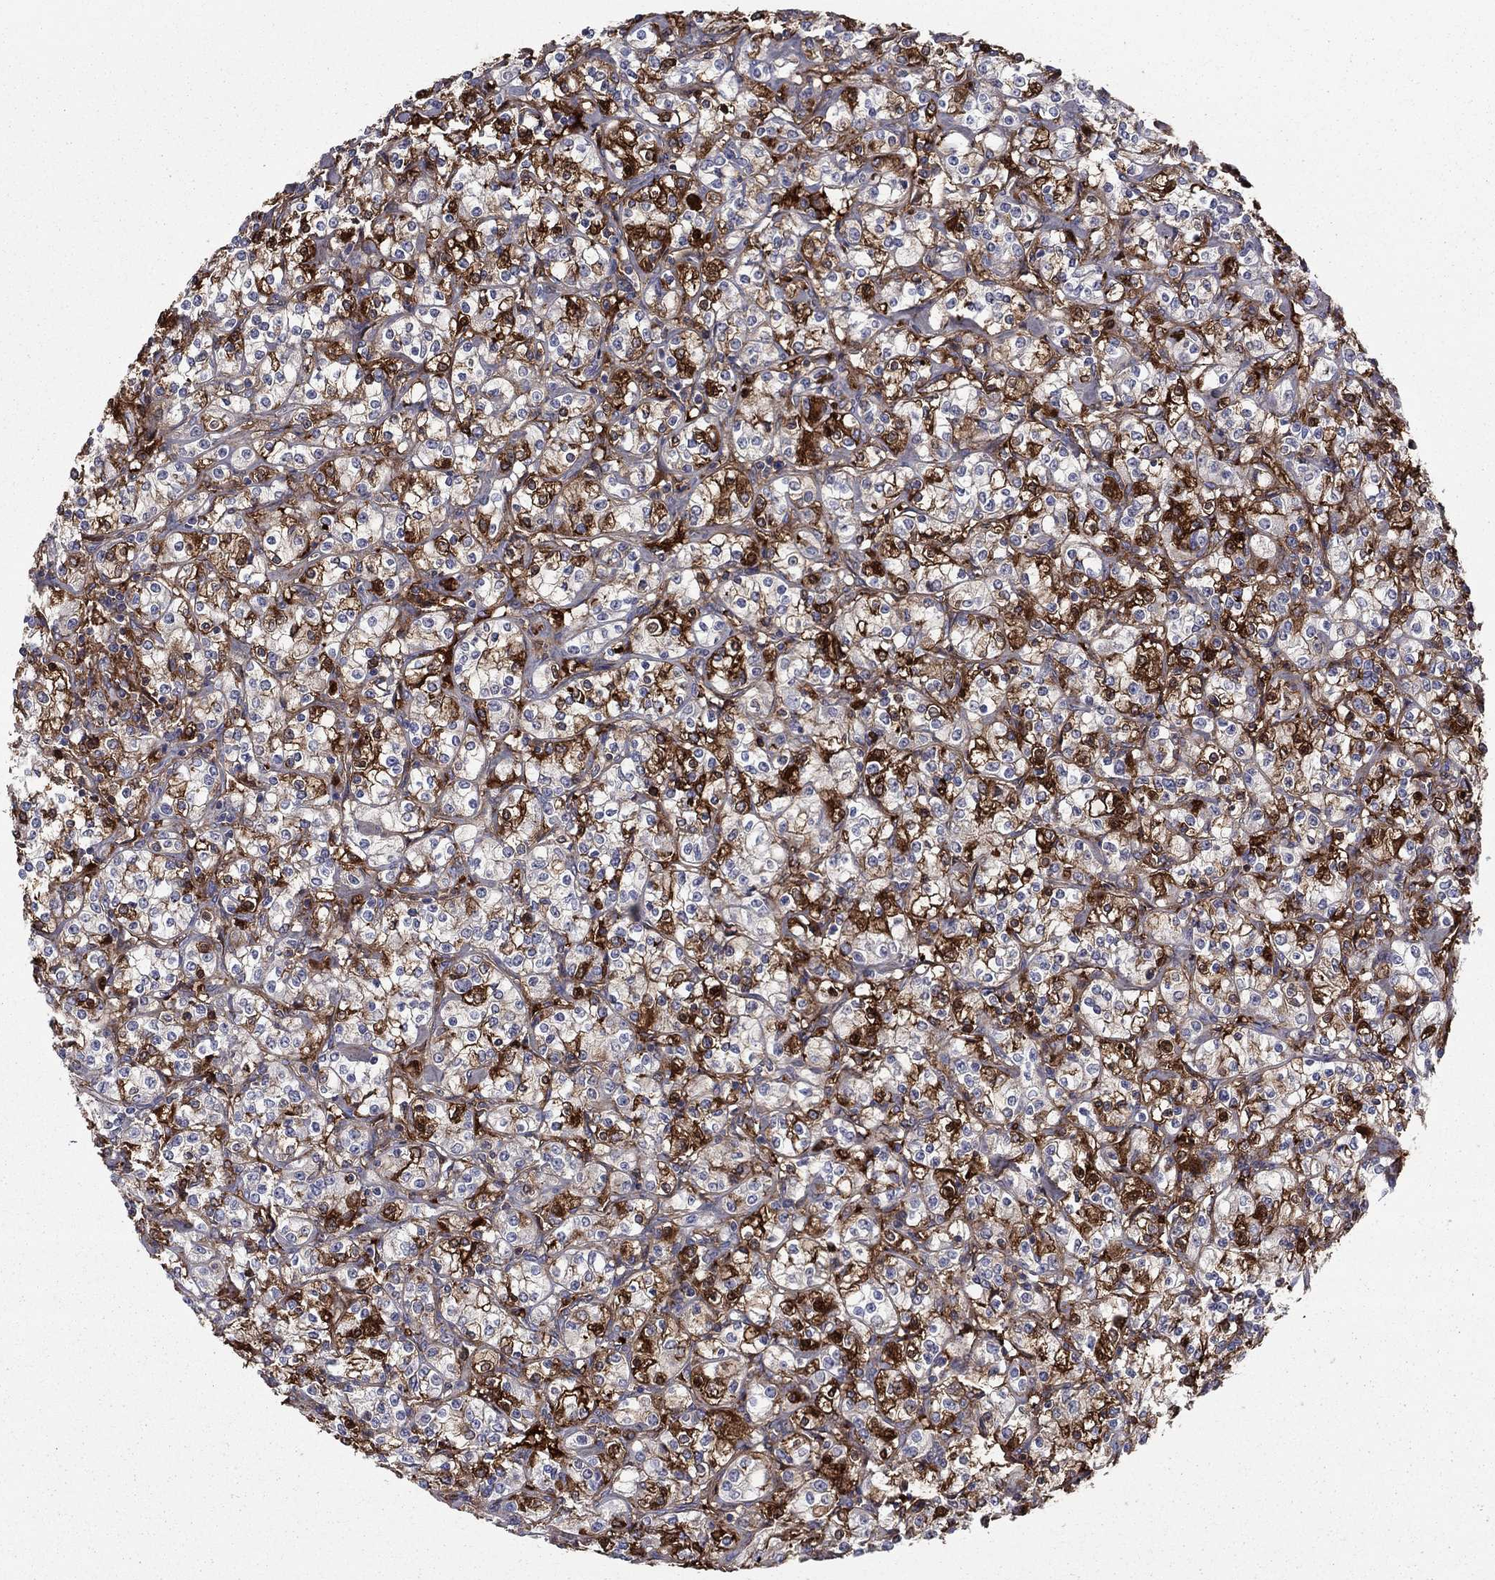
{"staining": {"intensity": "strong", "quantity": "25%-75%", "location": "cytoplasmic/membranous"}, "tissue": "renal cancer", "cell_type": "Tumor cells", "image_type": "cancer", "snomed": [{"axis": "morphology", "description": "Adenocarcinoma, NOS"}, {"axis": "topography", "description": "Kidney"}], "caption": "Strong cytoplasmic/membranous staining is appreciated in about 25%-75% of tumor cells in renal cancer (adenocarcinoma).", "gene": "HPX", "patient": {"sex": "male", "age": 77}}